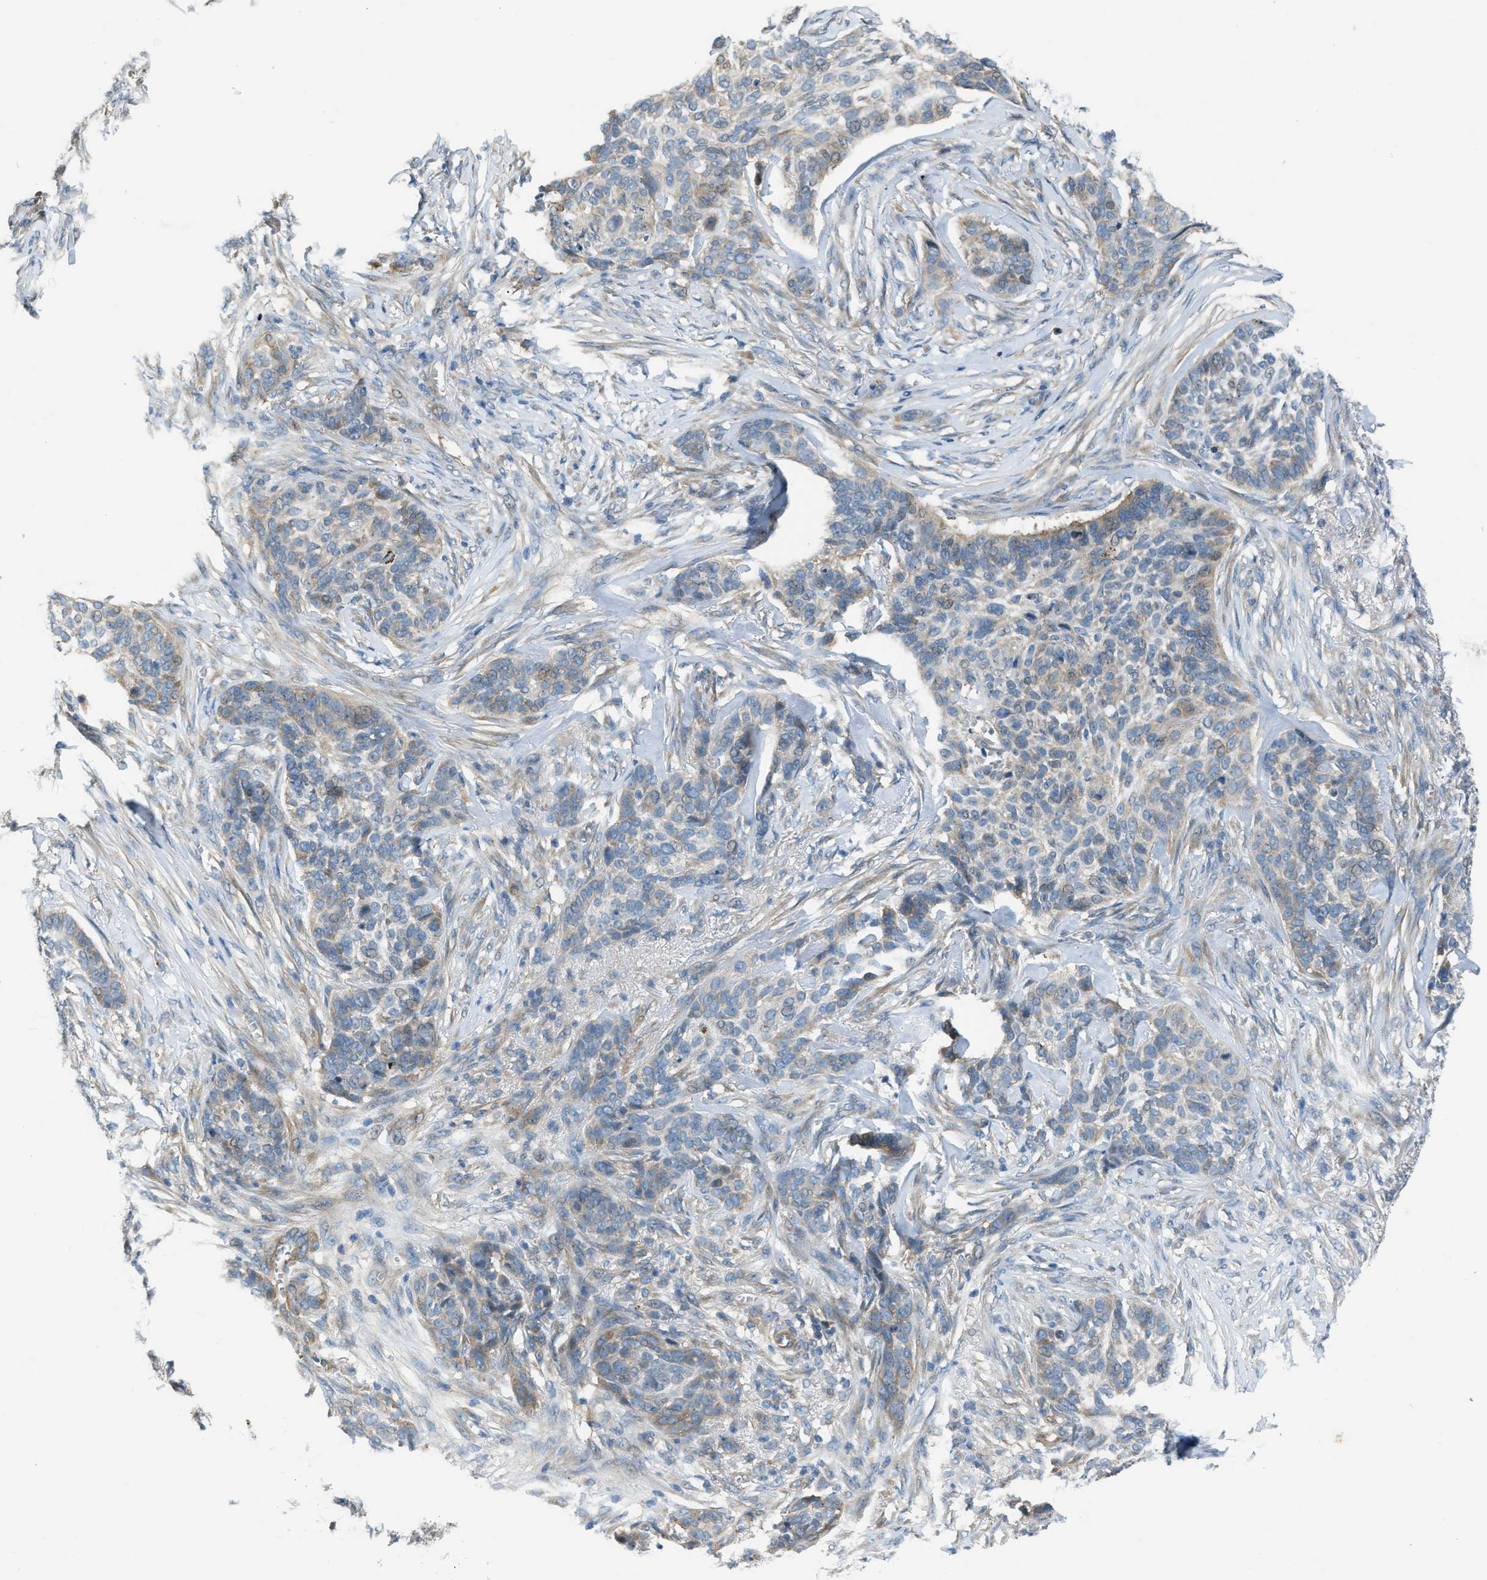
{"staining": {"intensity": "weak", "quantity": "<25%", "location": "cytoplasmic/membranous"}, "tissue": "skin cancer", "cell_type": "Tumor cells", "image_type": "cancer", "snomed": [{"axis": "morphology", "description": "Basal cell carcinoma"}, {"axis": "topography", "description": "Skin"}], "caption": "The micrograph exhibits no significant expression in tumor cells of skin cancer (basal cell carcinoma).", "gene": "KLHDC10", "patient": {"sex": "male", "age": 85}}